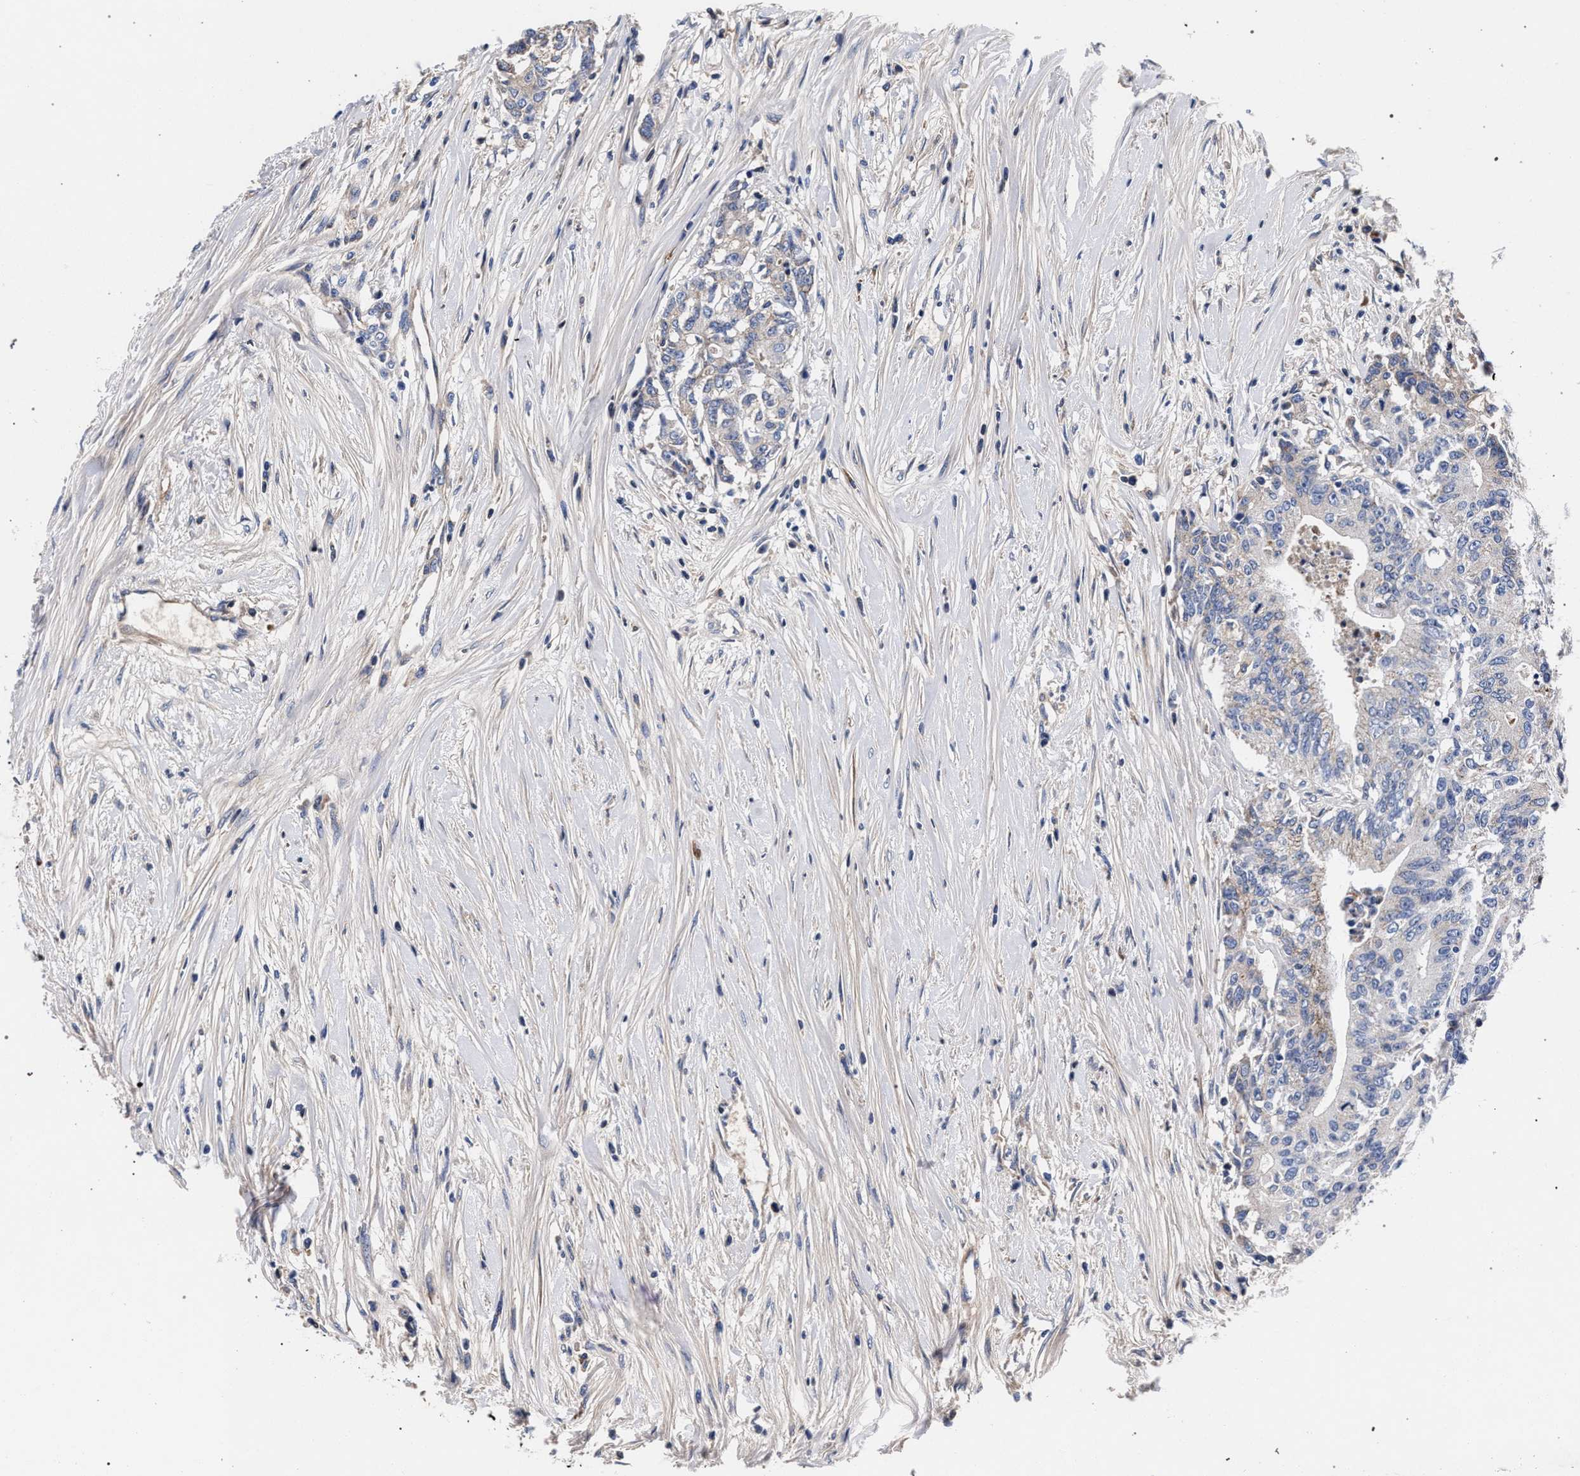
{"staining": {"intensity": "weak", "quantity": "<25%", "location": "cytoplasmic/membranous"}, "tissue": "colorectal cancer", "cell_type": "Tumor cells", "image_type": "cancer", "snomed": [{"axis": "morphology", "description": "Adenocarcinoma, NOS"}, {"axis": "topography", "description": "Colon"}], "caption": "Immunohistochemistry (IHC) histopathology image of neoplastic tissue: colorectal cancer stained with DAB exhibits no significant protein positivity in tumor cells.", "gene": "ACOX1", "patient": {"sex": "female", "age": 77}}